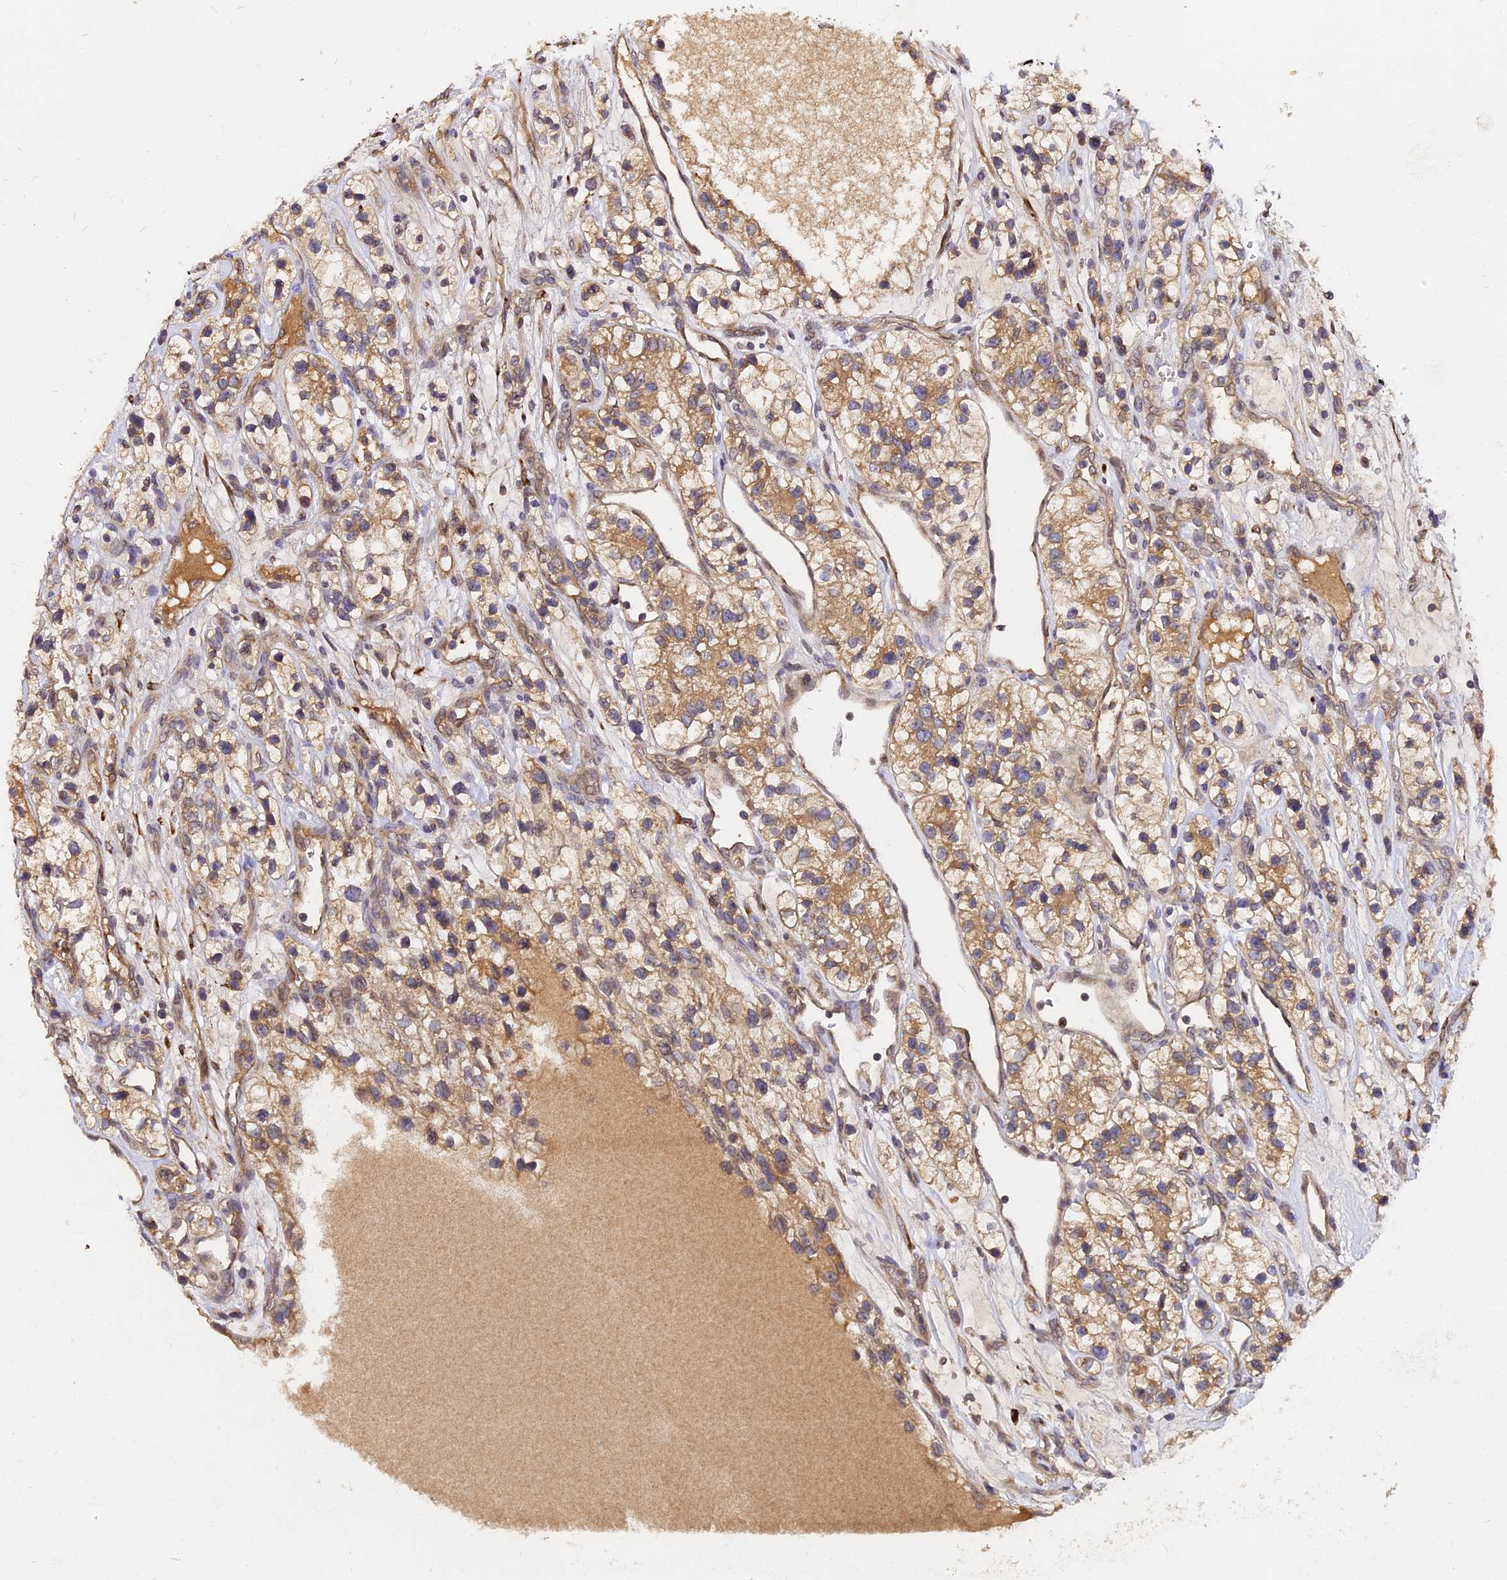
{"staining": {"intensity": "moderate", "quantity": ">75%", "location": "cytoplasmic/membranous"}, "tissue": "renal cancer", "cell_type": "Tumor cells", "image_type": "cancer", "snomed": [{"axis": "morphology", "description": "Adenocarcinoma, NOS"}, {"axis": "topography", "description": "Kidney"}], "caption": "Immunohistochemical staining of renal cancer reveals medium levels of moderate cytoplasmic/membranous protein expression in about >75% of tumor cells. (DAB (3,3'-diaminobenzidine) = brown stain, brightfield microscopy at high magnification).", "gene": "PDE4D", "patient": {"sex": "female", "age": 57}}